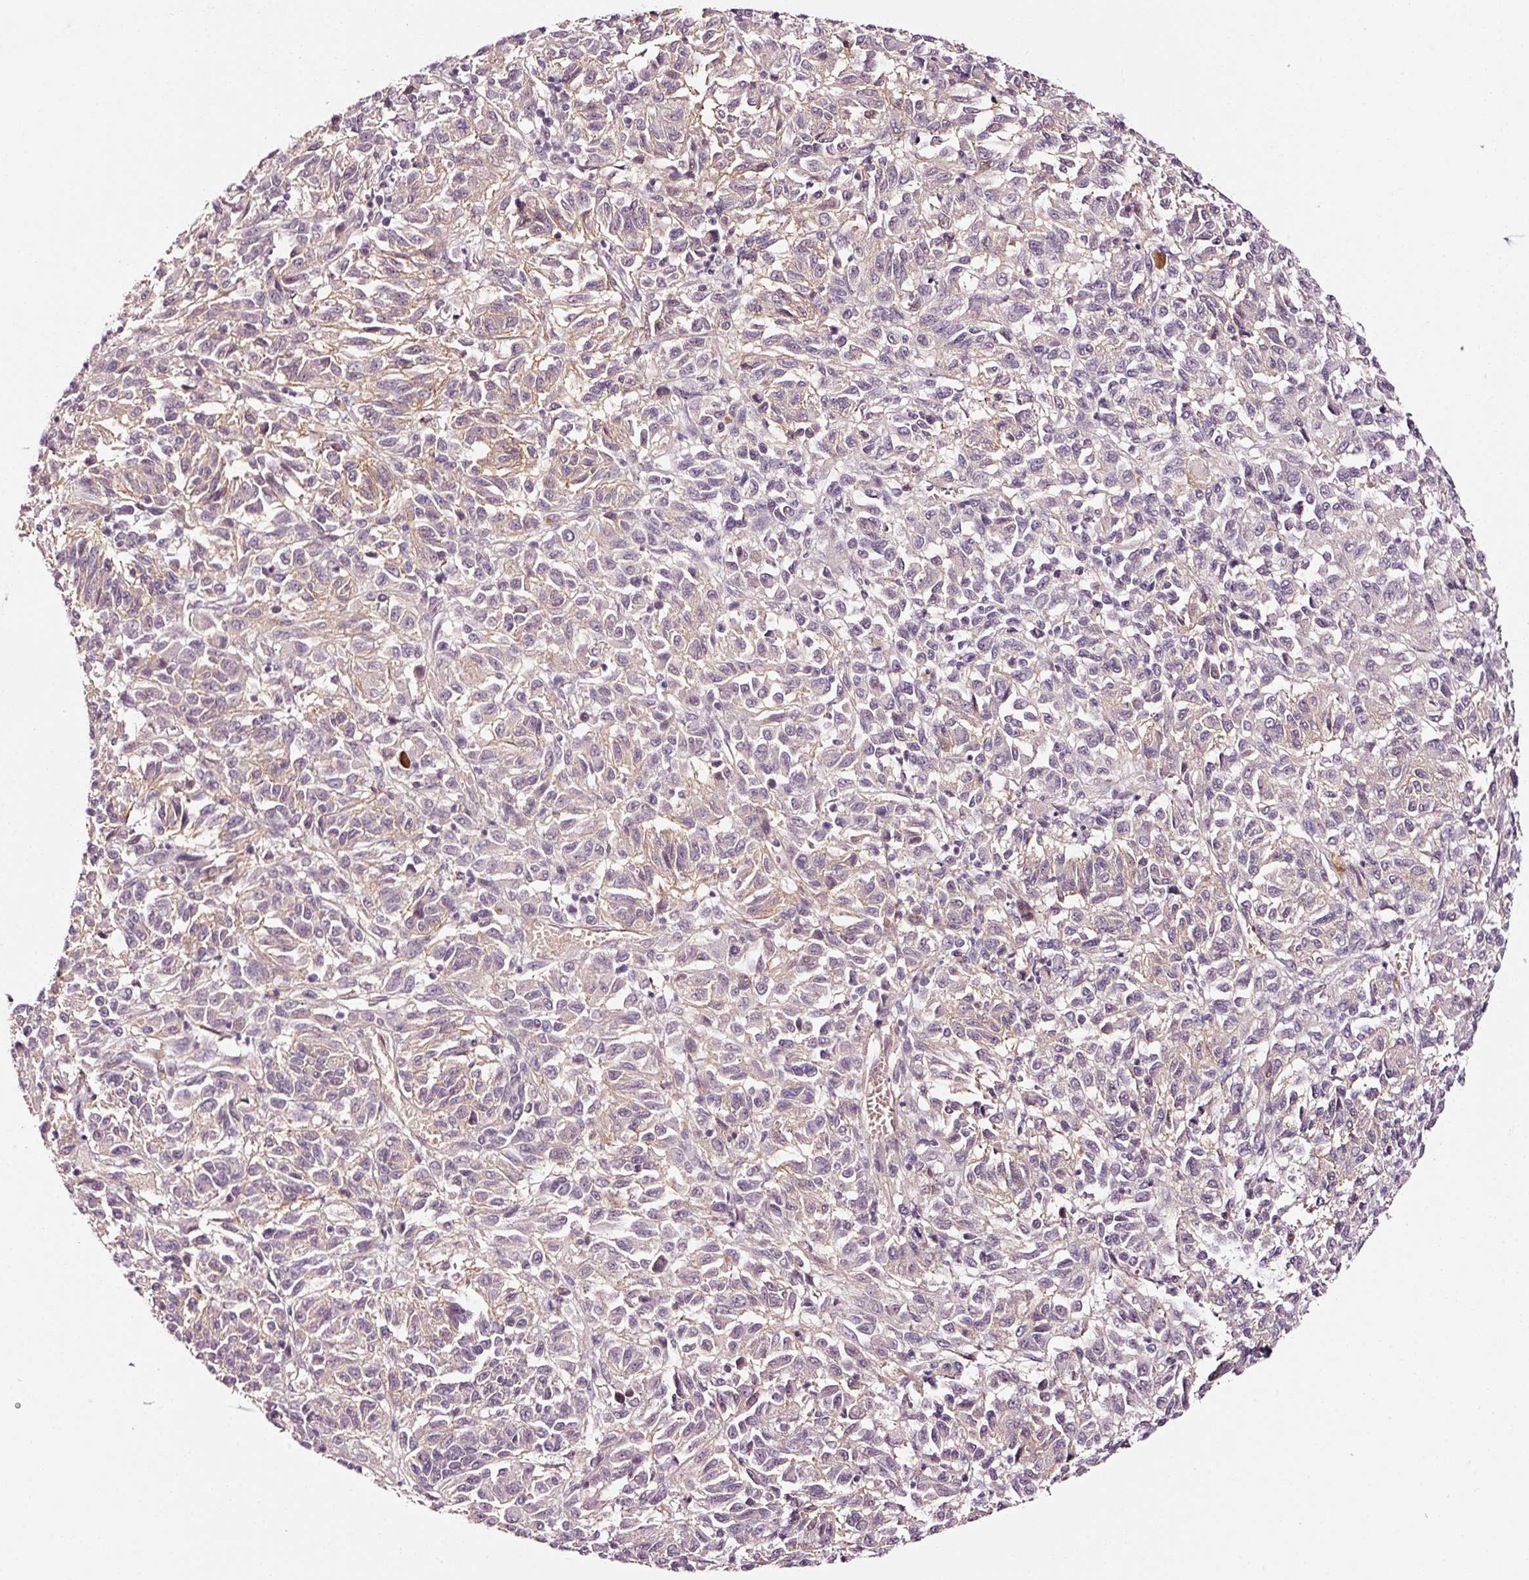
{"staining": {"intensity": "negative", "quantity": "none", "location": "none"}, "tissue": "melanoma", "cell_type": "Tumor cells", "image_type": "cancer", "snomed": [{"axis": "morphology", "description": "Malignant melanoma, Metastatic site"}, {"axis": "topography", "description": "Lung"}], "caption": "Immunohistochemical staining of human melanoma shows no significant expression in tumor cells.", "gene": "ABCB4", "patient": {"sex": "male", "age": 64}}